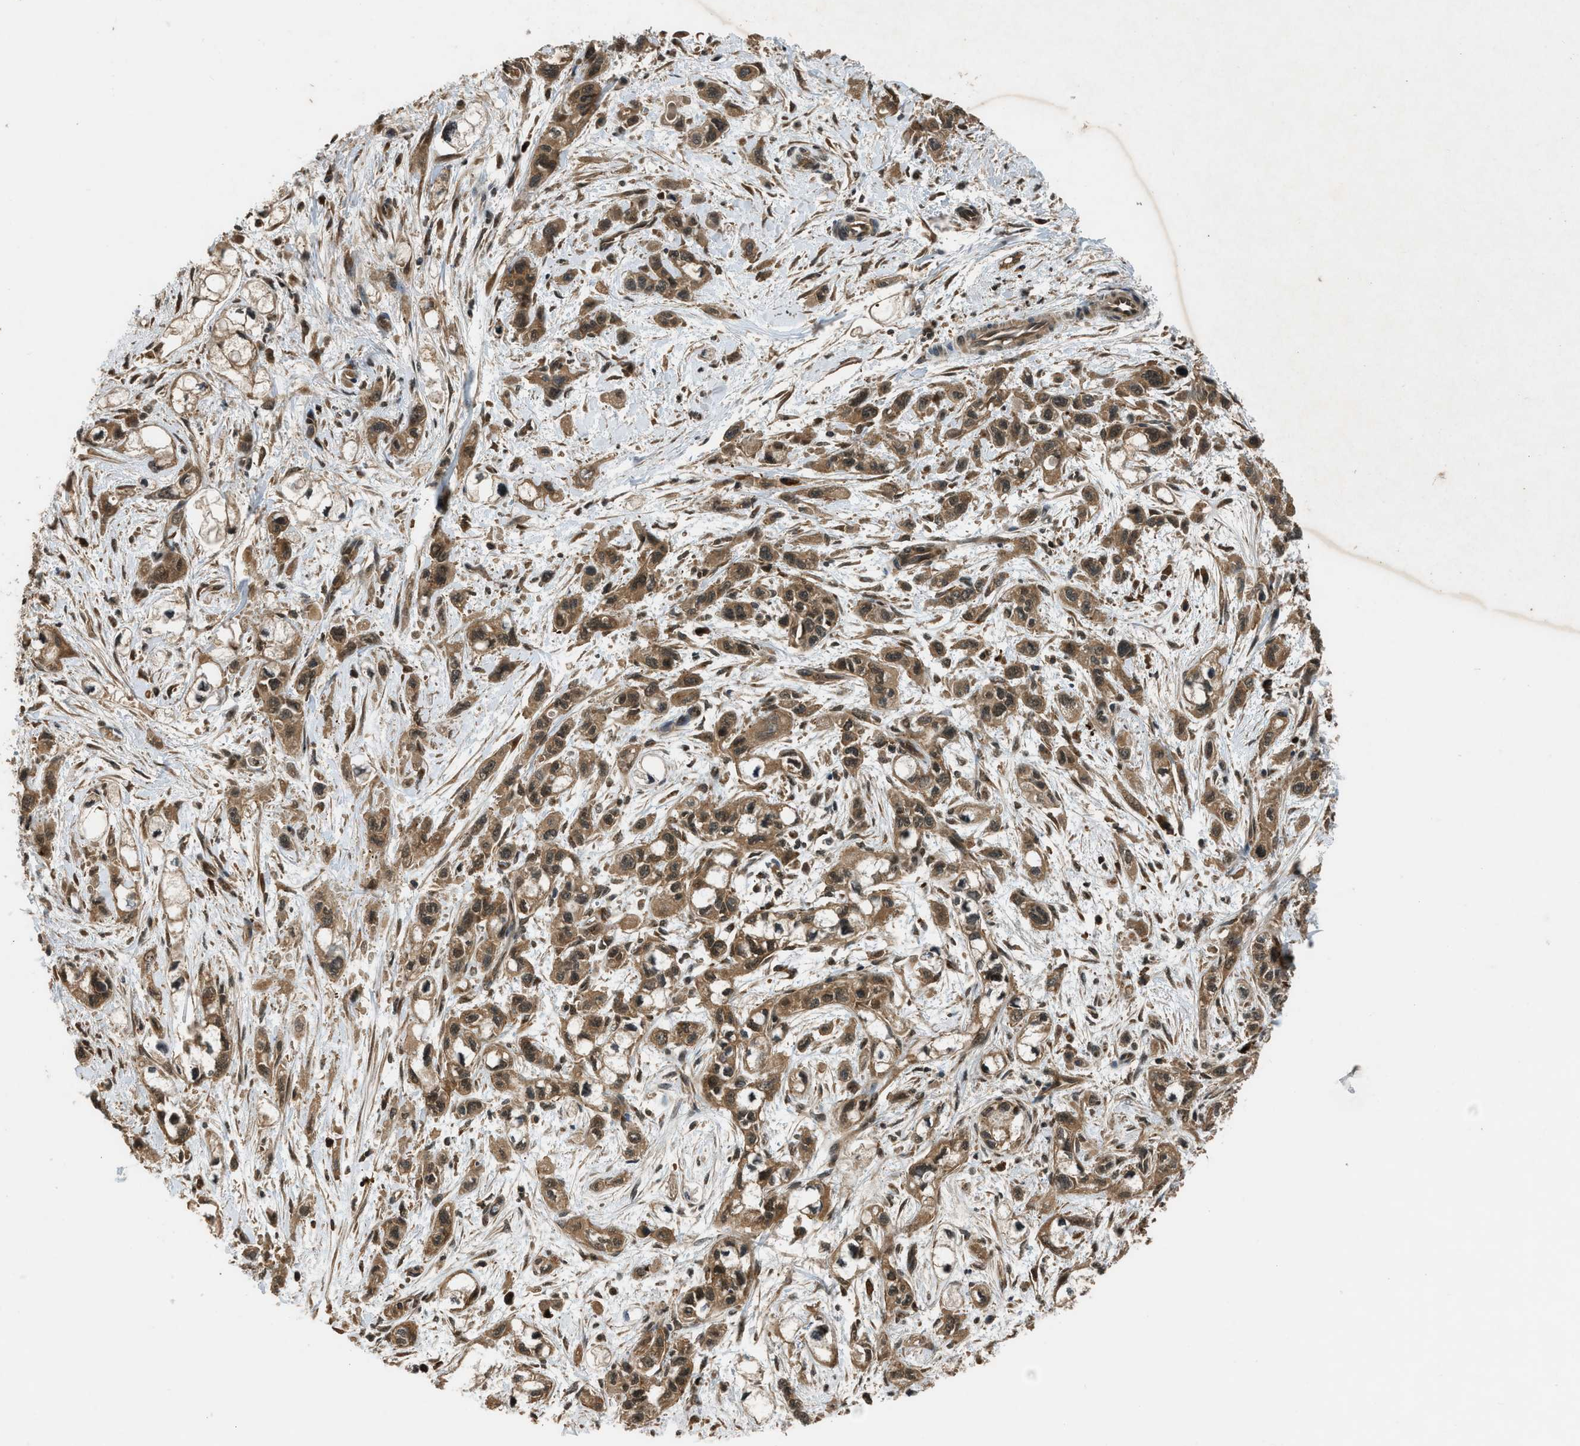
{"staining": {"intensity": "moderate", "quantity": ">75%", "location": "cytoplasmic/membranous"}, "tissue": "pancreatic cancer", "cell_type": "Tumor cells", "image_type": "cancer", "snomed": [{"axis": "morphology", "description": "Adenocarcinoma, NOS"}, {"axis": "topography", "description": "Pancreas"}], "caption": "An image of pancreatic cancer (adenocarcinoma) stained for a protein shows moderate cytoplasmic/membranous brown staining in tumor cells.", "gene": "RPS6KB1", "patient": {"sex": "female", "age": 73}}